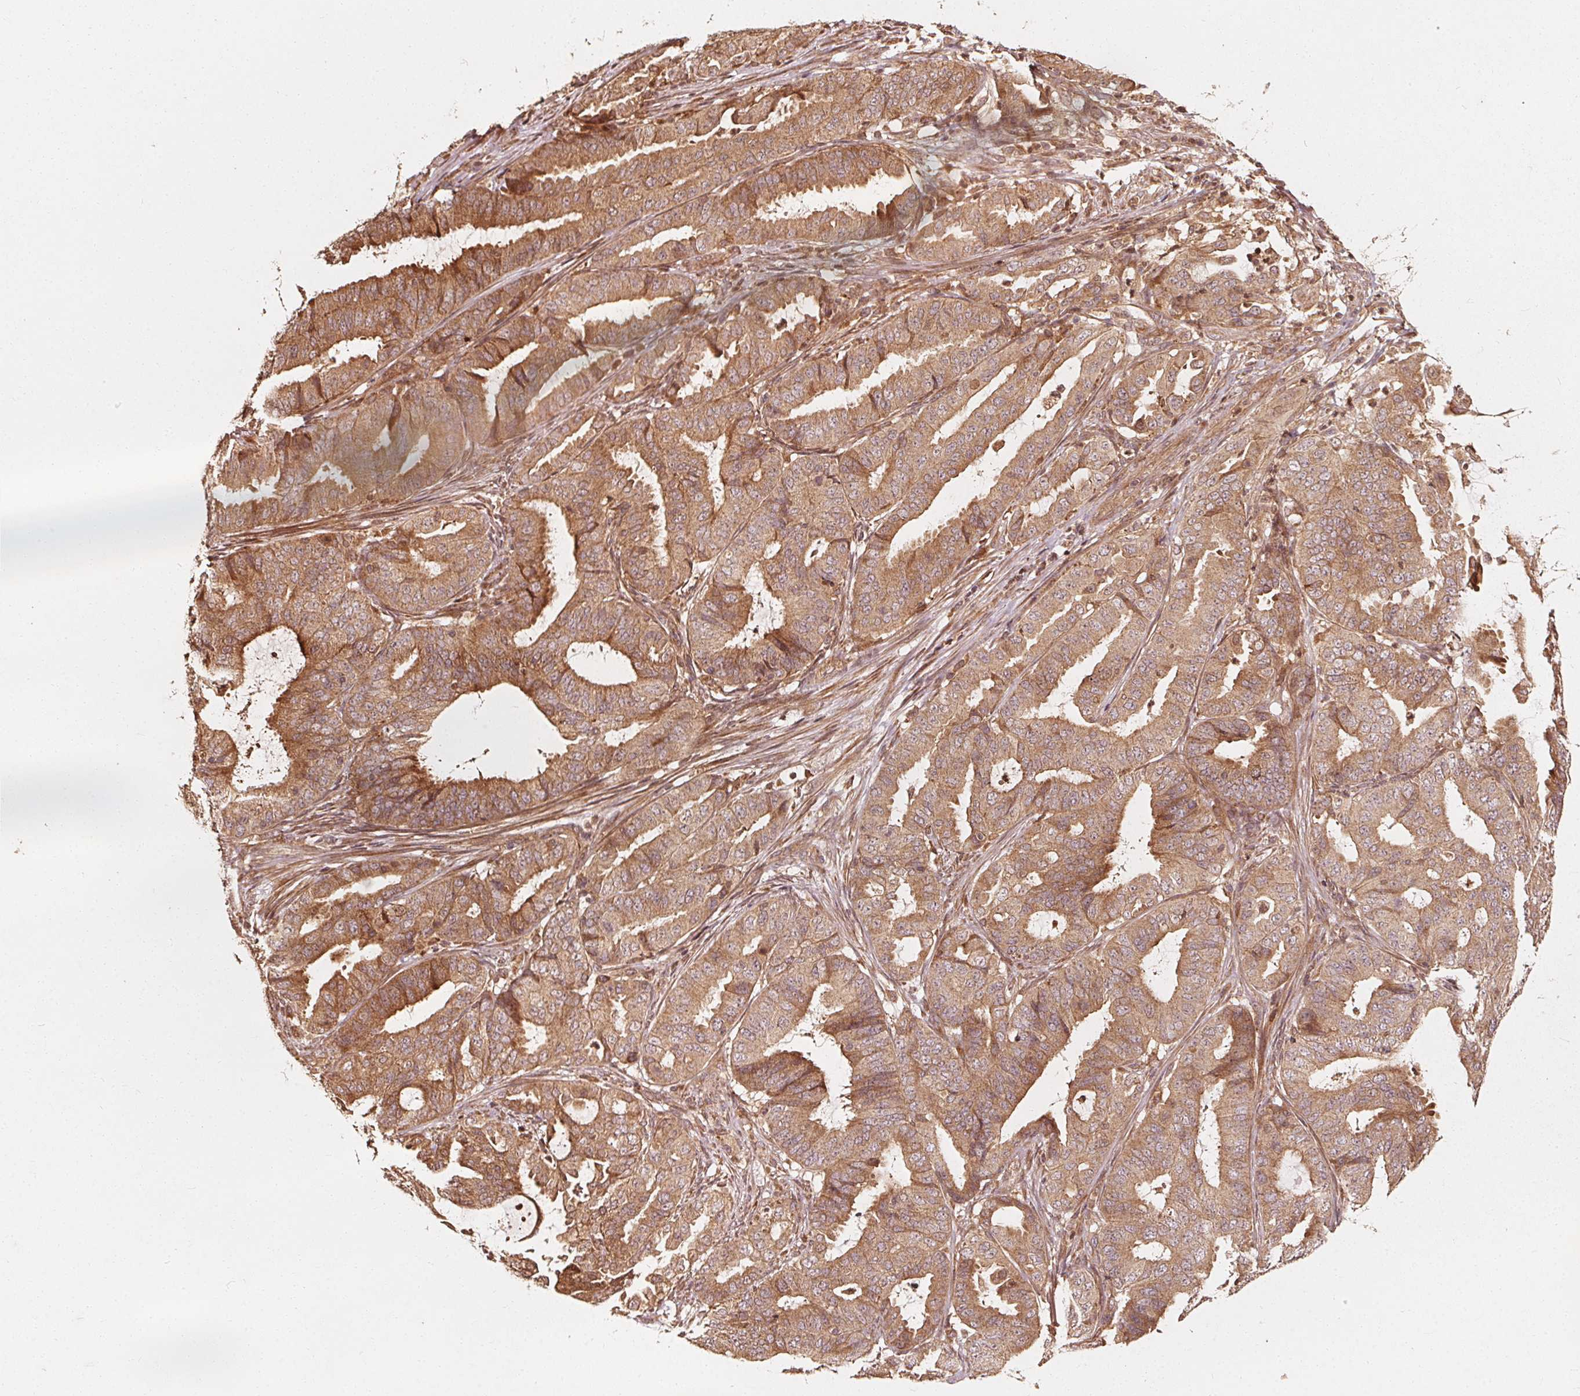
{"staining": {"intensity": "moderate", "quantity": ">75%", "location": "cytoplasmic/membranous"}, "tissue": "endometrial cancer", "cell_type": "Tumor cells", "image_type": "cancer", "snomed": [{"axis": "morphology", "description": "Adenocarcinoma, NOS"}, {"axis": "topography", "description": "Endometrium"}], "caption": "Endometrial cancer was stained to show a protein in brown. There is medium levels of moderate cytoplasmic/membranous positivity in about >75% of tumor cells. (IHC, brightfield microscopy, high magnification).", "gene": "NPC1", "patient": {"sex": "female", "age": 51}}